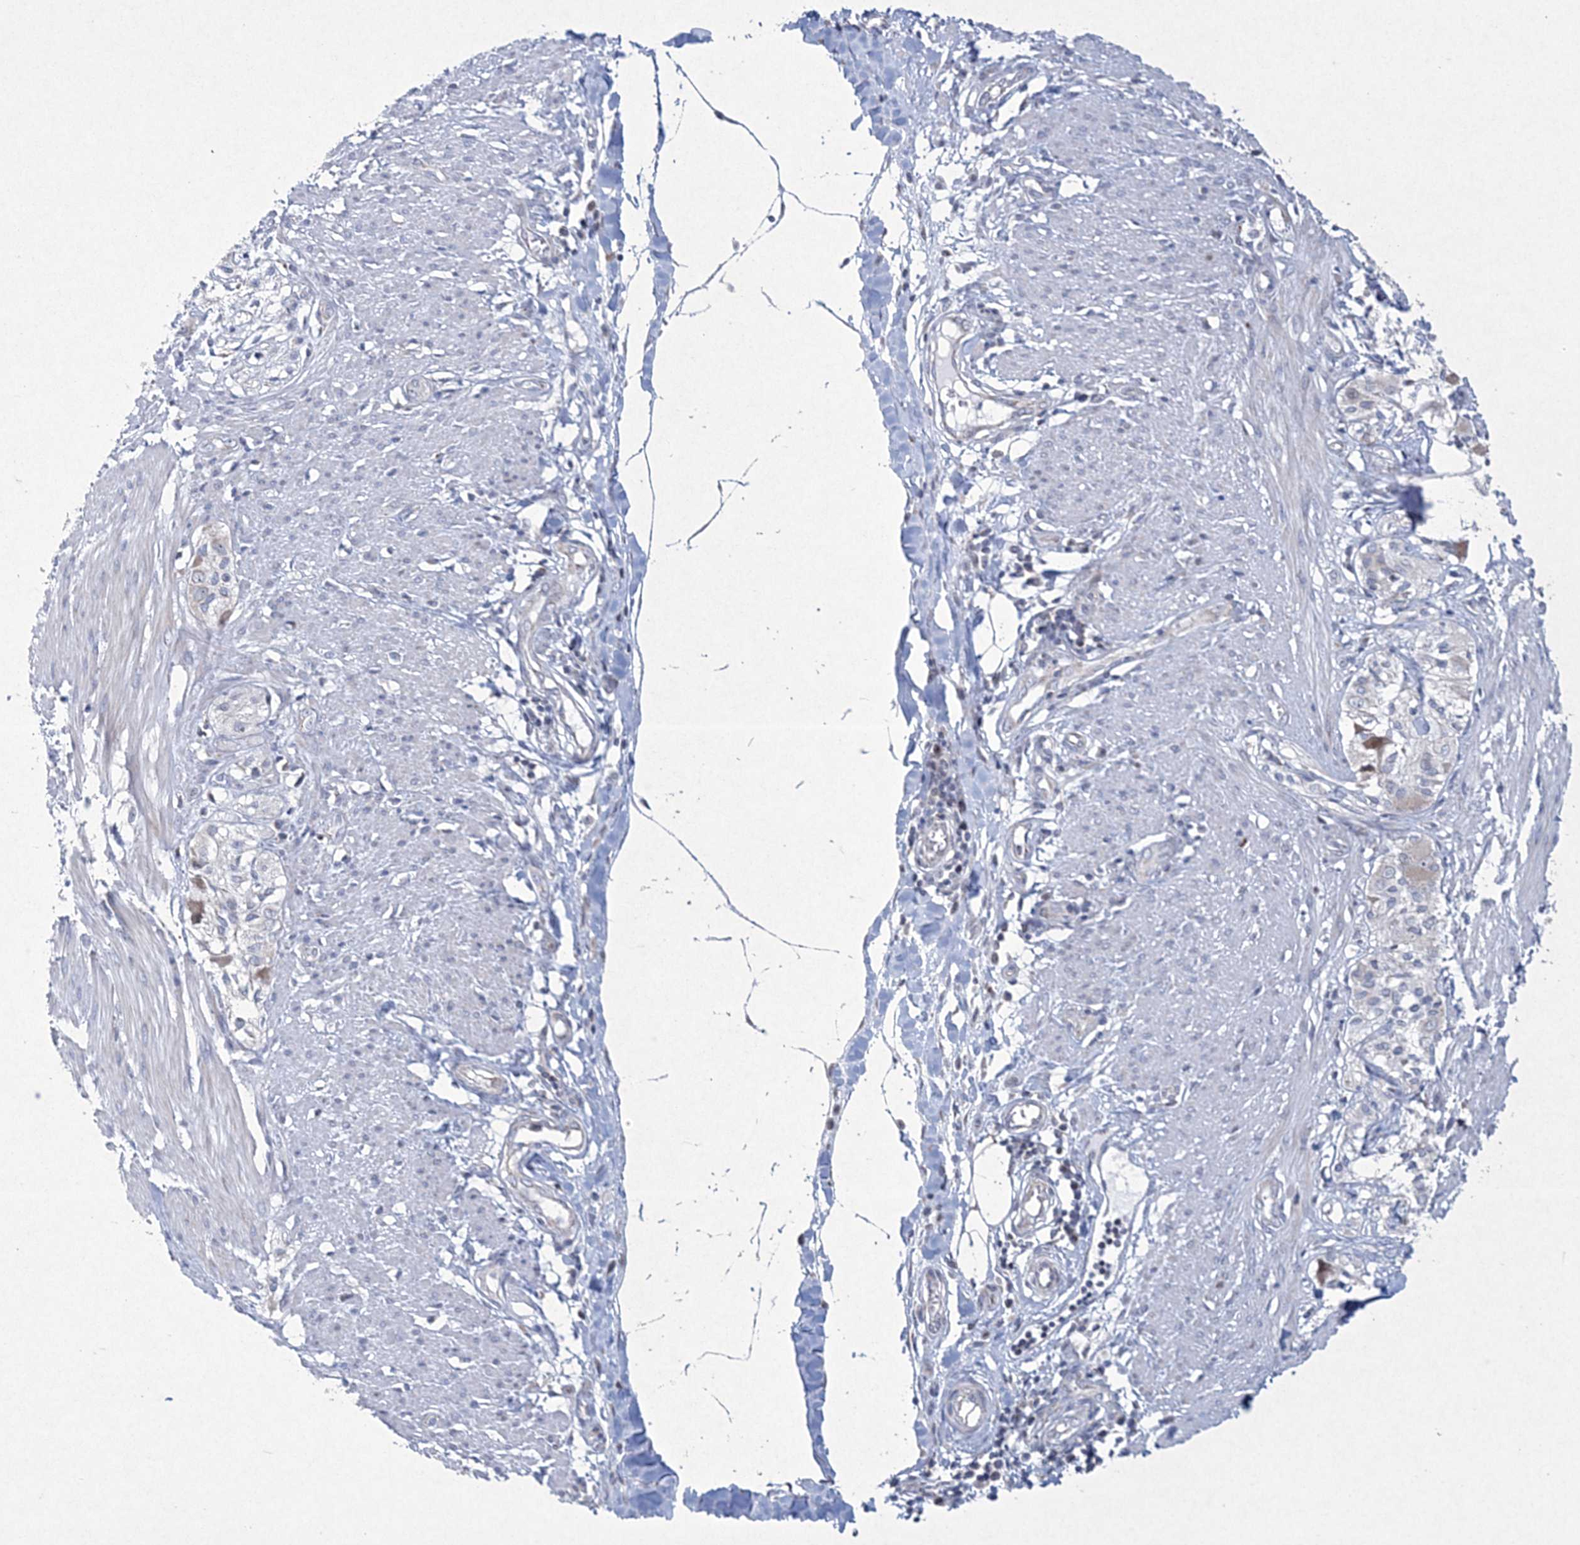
{"staining": {"intensity": "negative", "quantity": "none", "location": "none"}, "tissue": "smooth muscle", "cell_type": "Smooth muscle cells", "image_type": "normal", "snomed": [{"axis": "morphology", "description": "Normal tissue, NOS"}, {"axis": "morphology", "description": "Adenocarcinoma, NOS"}, {"axis": "topography", "description": "Colon"}, {"axis": "topography", "description": "Peripheral nerve tissue"}], "caption": "Immunohistochemistry image of unremarkable smooth muscle: smooth muscle stained with DAB demonstrates no significant protein expression in smooth muscle cells.", "gene": "CES4A", "patient": {"sex": "male", "age": 14}}